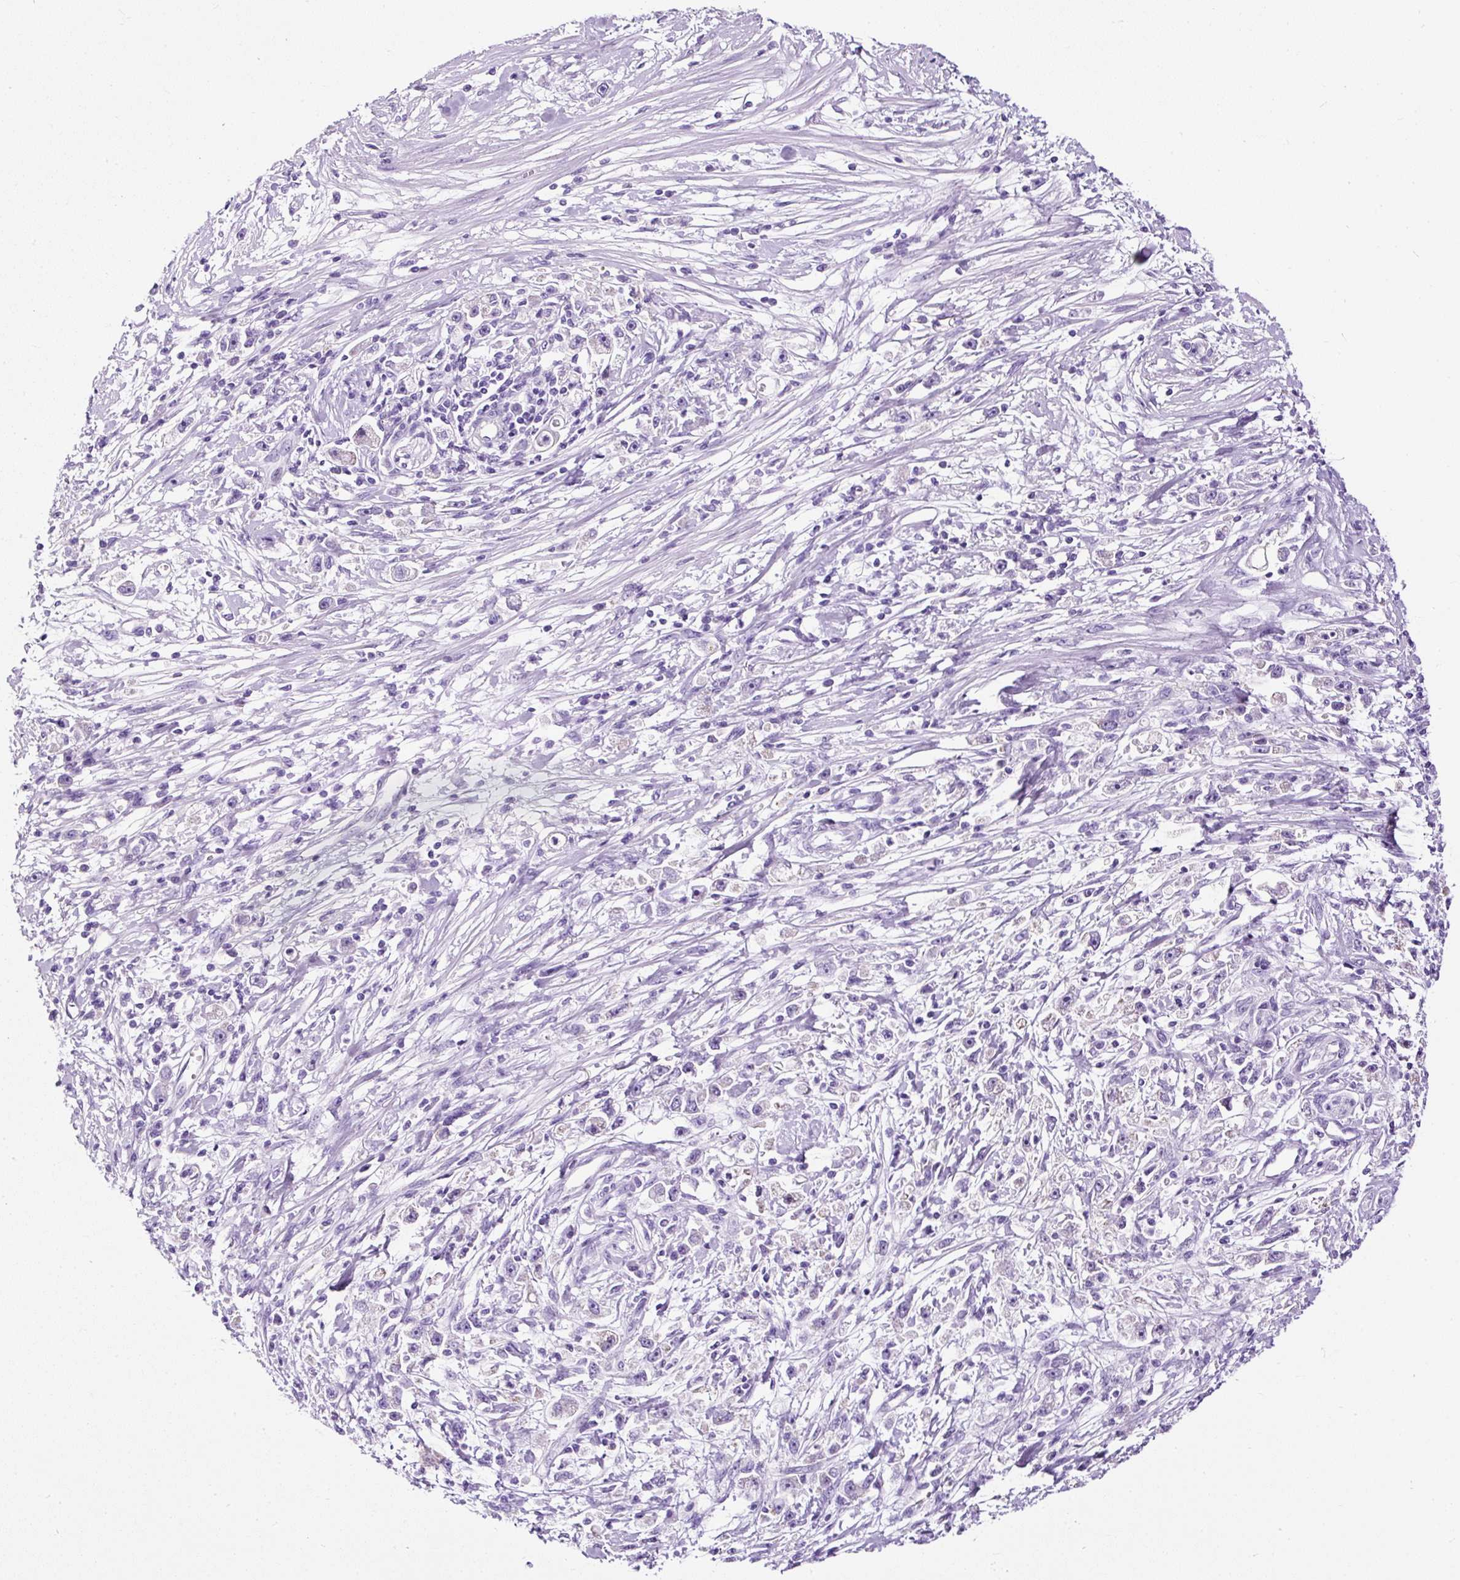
{"staining": {"intensity": "negative", "quantity": "none", "location": "none"}, "tissue": "stomach cancer", "cell_type": "Tumor cells", "image_type": "cancer", "snomed": [{"axis": "morphology", "description": "Adenocarcinoma, NOS"}, {"axis": "topography", "description": "Stomach"}], "caption": "Stomach cancer was stained to show a protein in brown. There is no significant staining in tumor cells.", "gene": "STOX2", "patient": {"sex": "female", "age": 59}}